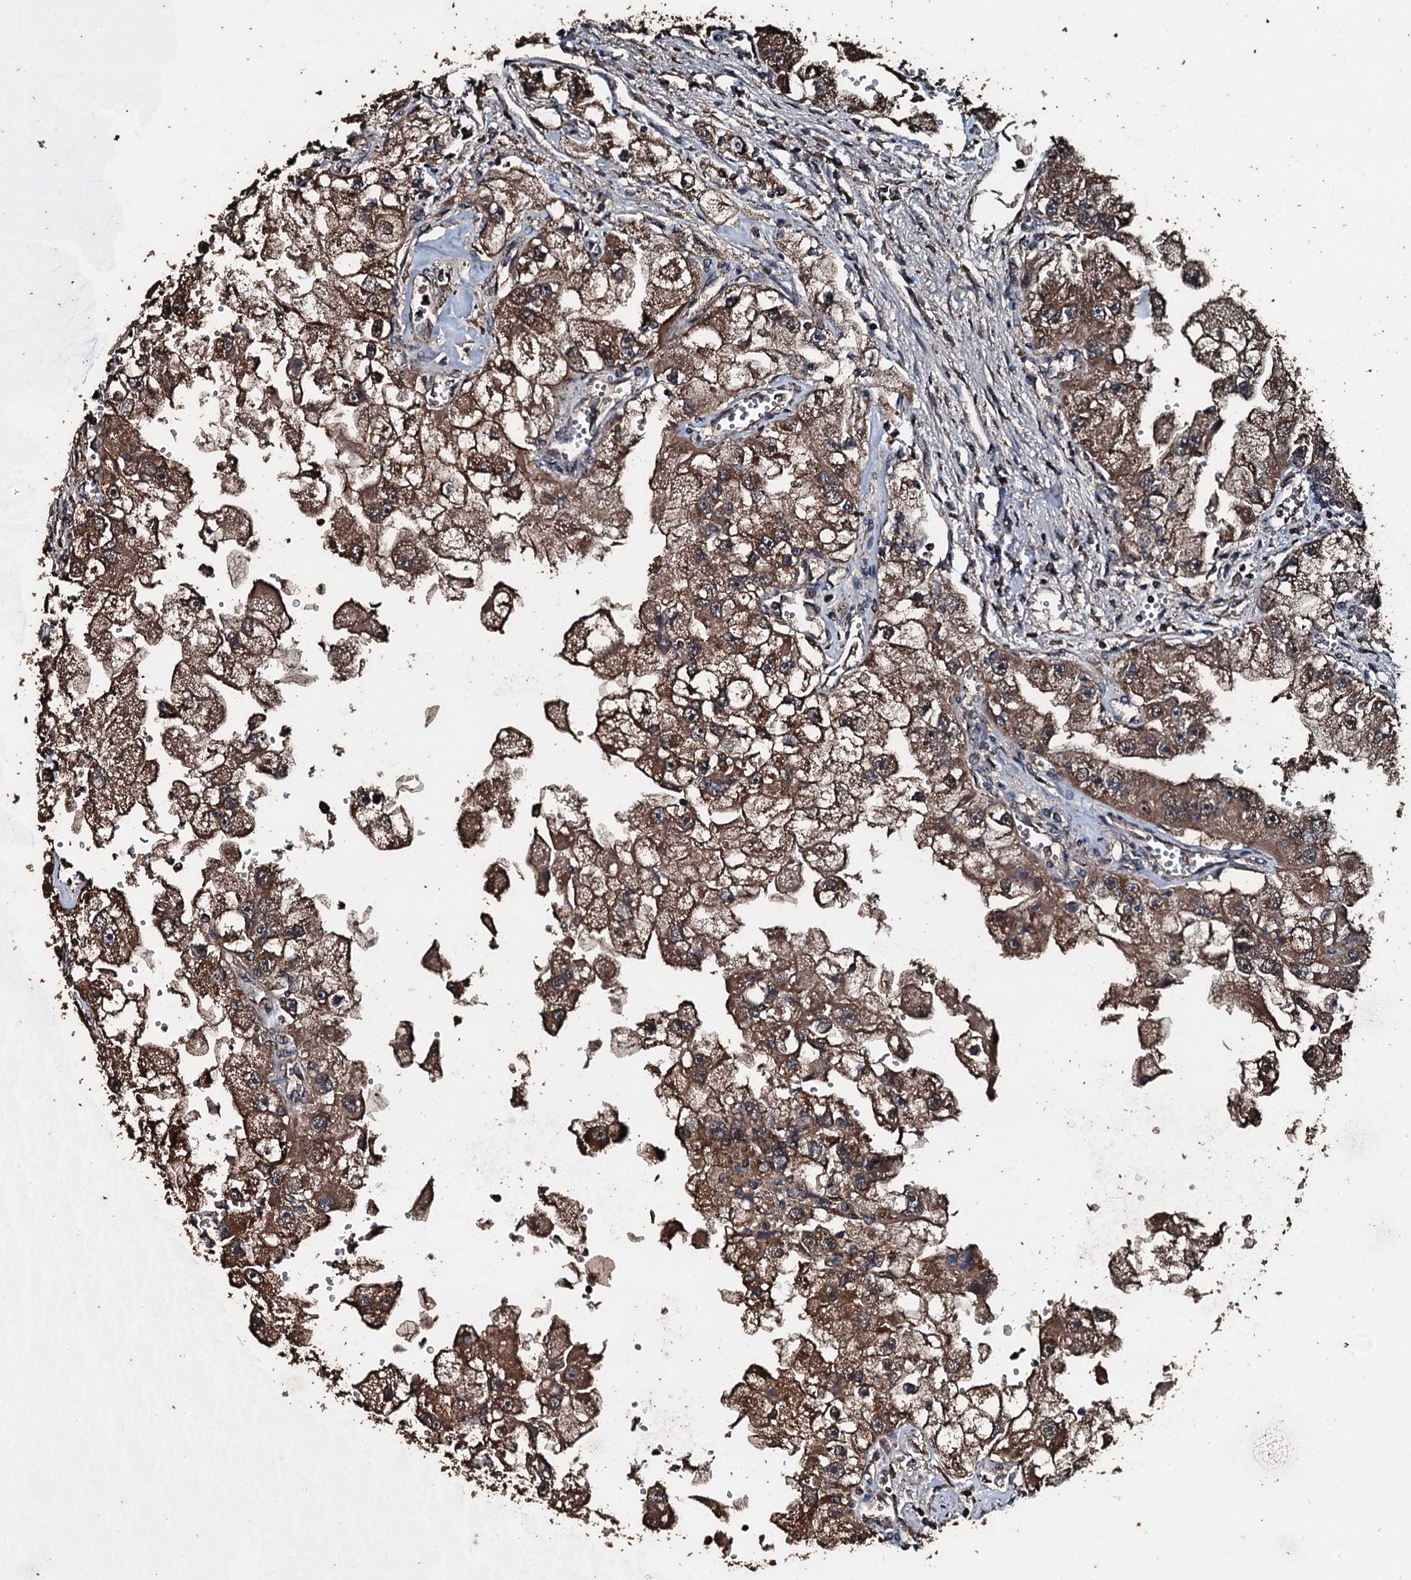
{"staining": {"intensity": "moderate", "quantity": ">75%", "location": "cytoplasmic/membranous"}, "tissue": "renal cancer", "cell_type": "Tumor cells", "image_type": "cancer", "snomed": [{"axis": "morphology", "description": "Adenocarcinoma, NOS"}, {"axis": "topography", "description": "Kidney"}], "caption": "Immunohistochemical staining of renal cancer exhibits medium levels of moderate cytoplasmic/membranous staining in about >75% of tumor cells.", "gene": "FAAP24", "patient": {"sex": "male", "age": 63}}